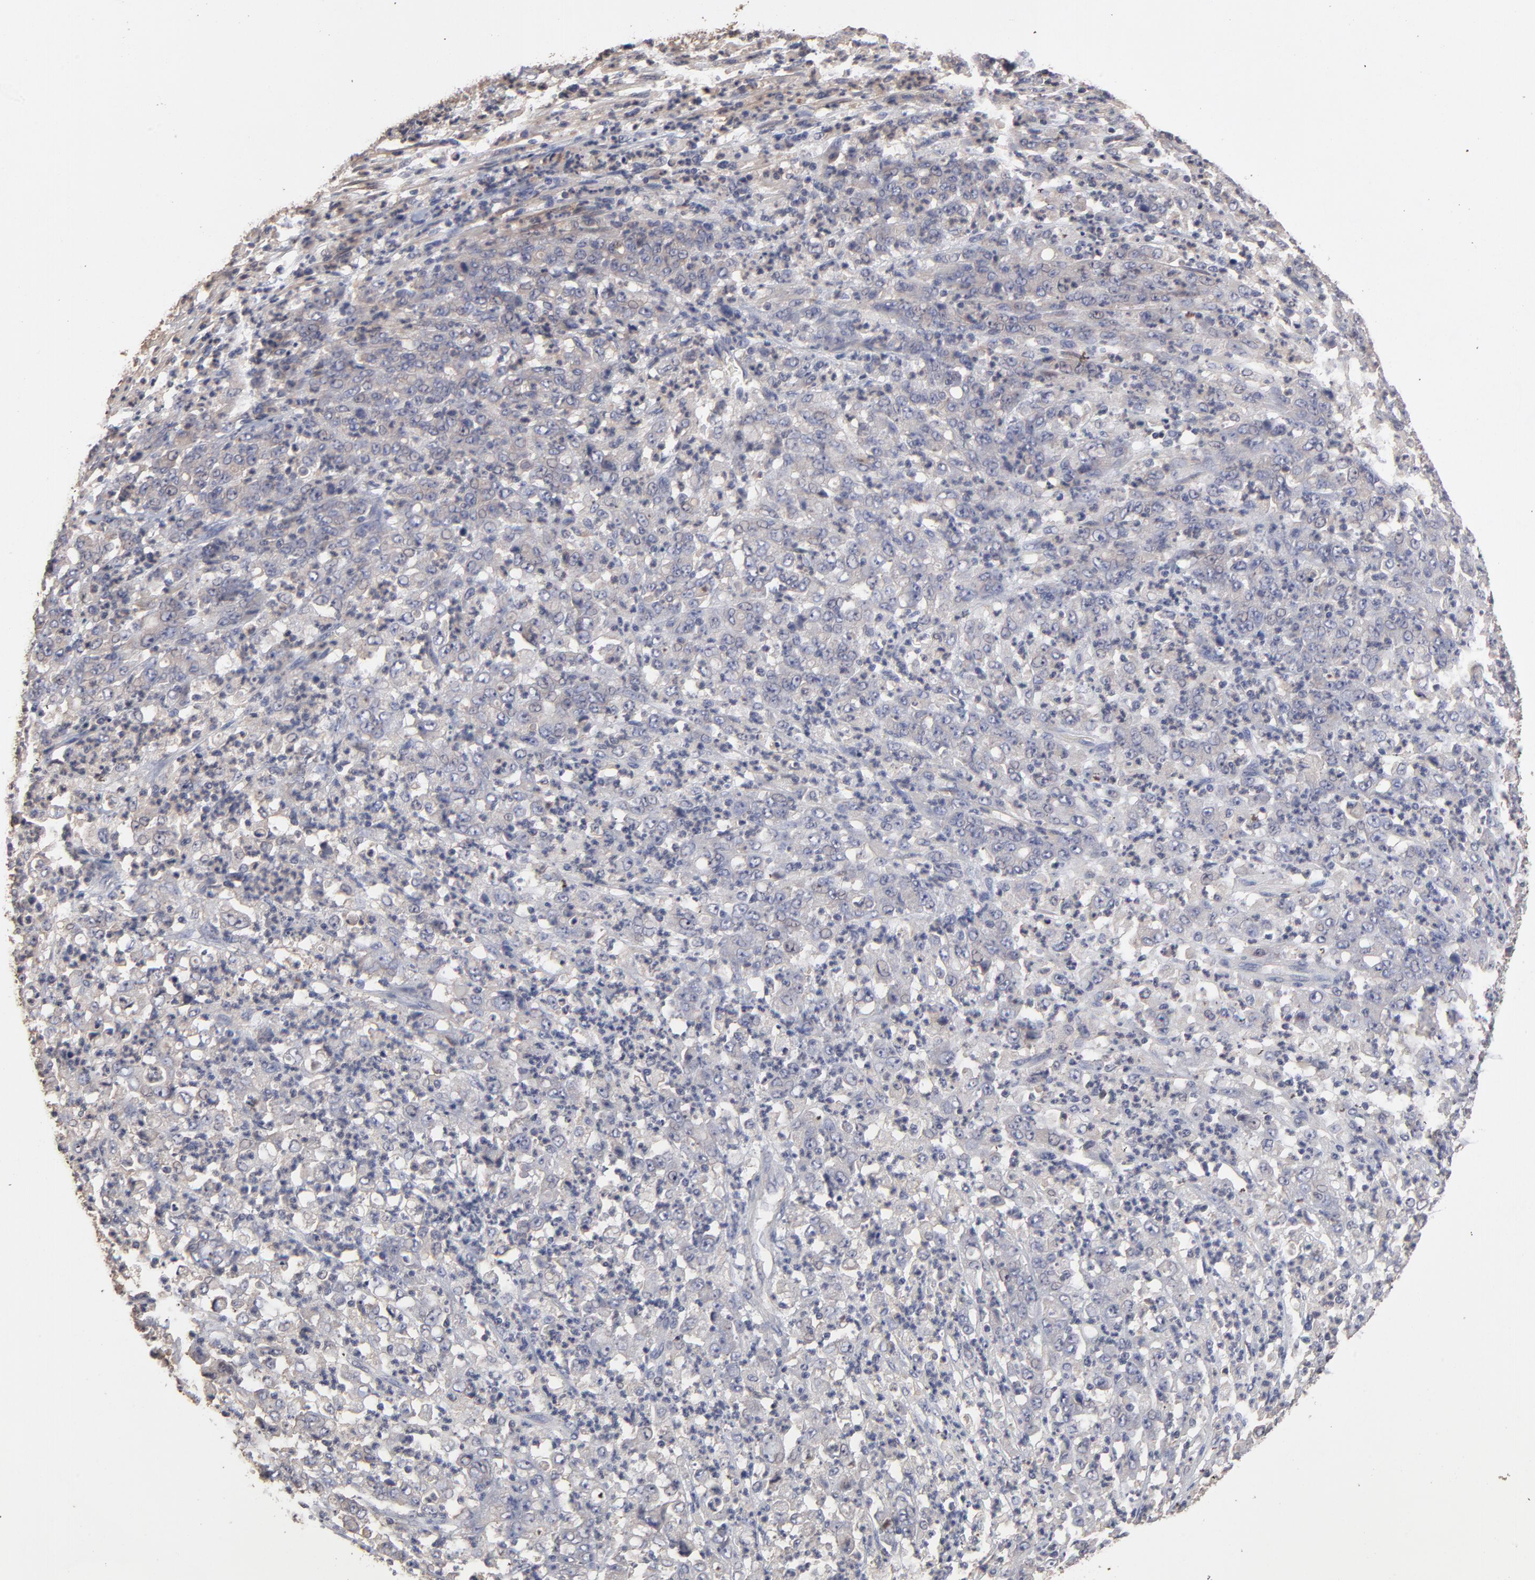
{"staining": {"intensity": "weak", "quantity": "25%-75%", "location": "cytoplasmic/membranous"}, "tissue": "stomach cancer", "cell_type": "Tumor cells", "image_type": "cancer", "snomed": [{"axis": "morphology", "description": "Adenocarcinoma, NOS"}, {"axis": "topography", "description": "Stomach, lower"}], "caption": "A high-resolution micrograph shows IHC staining of stomach adenocarcinoma, which reveals weak cytoplasmic/membranous expression in approximately 25%-75% of tumor cells.", "gene": "TANGO2", "patient": {"sex": "female", "age": 71}}